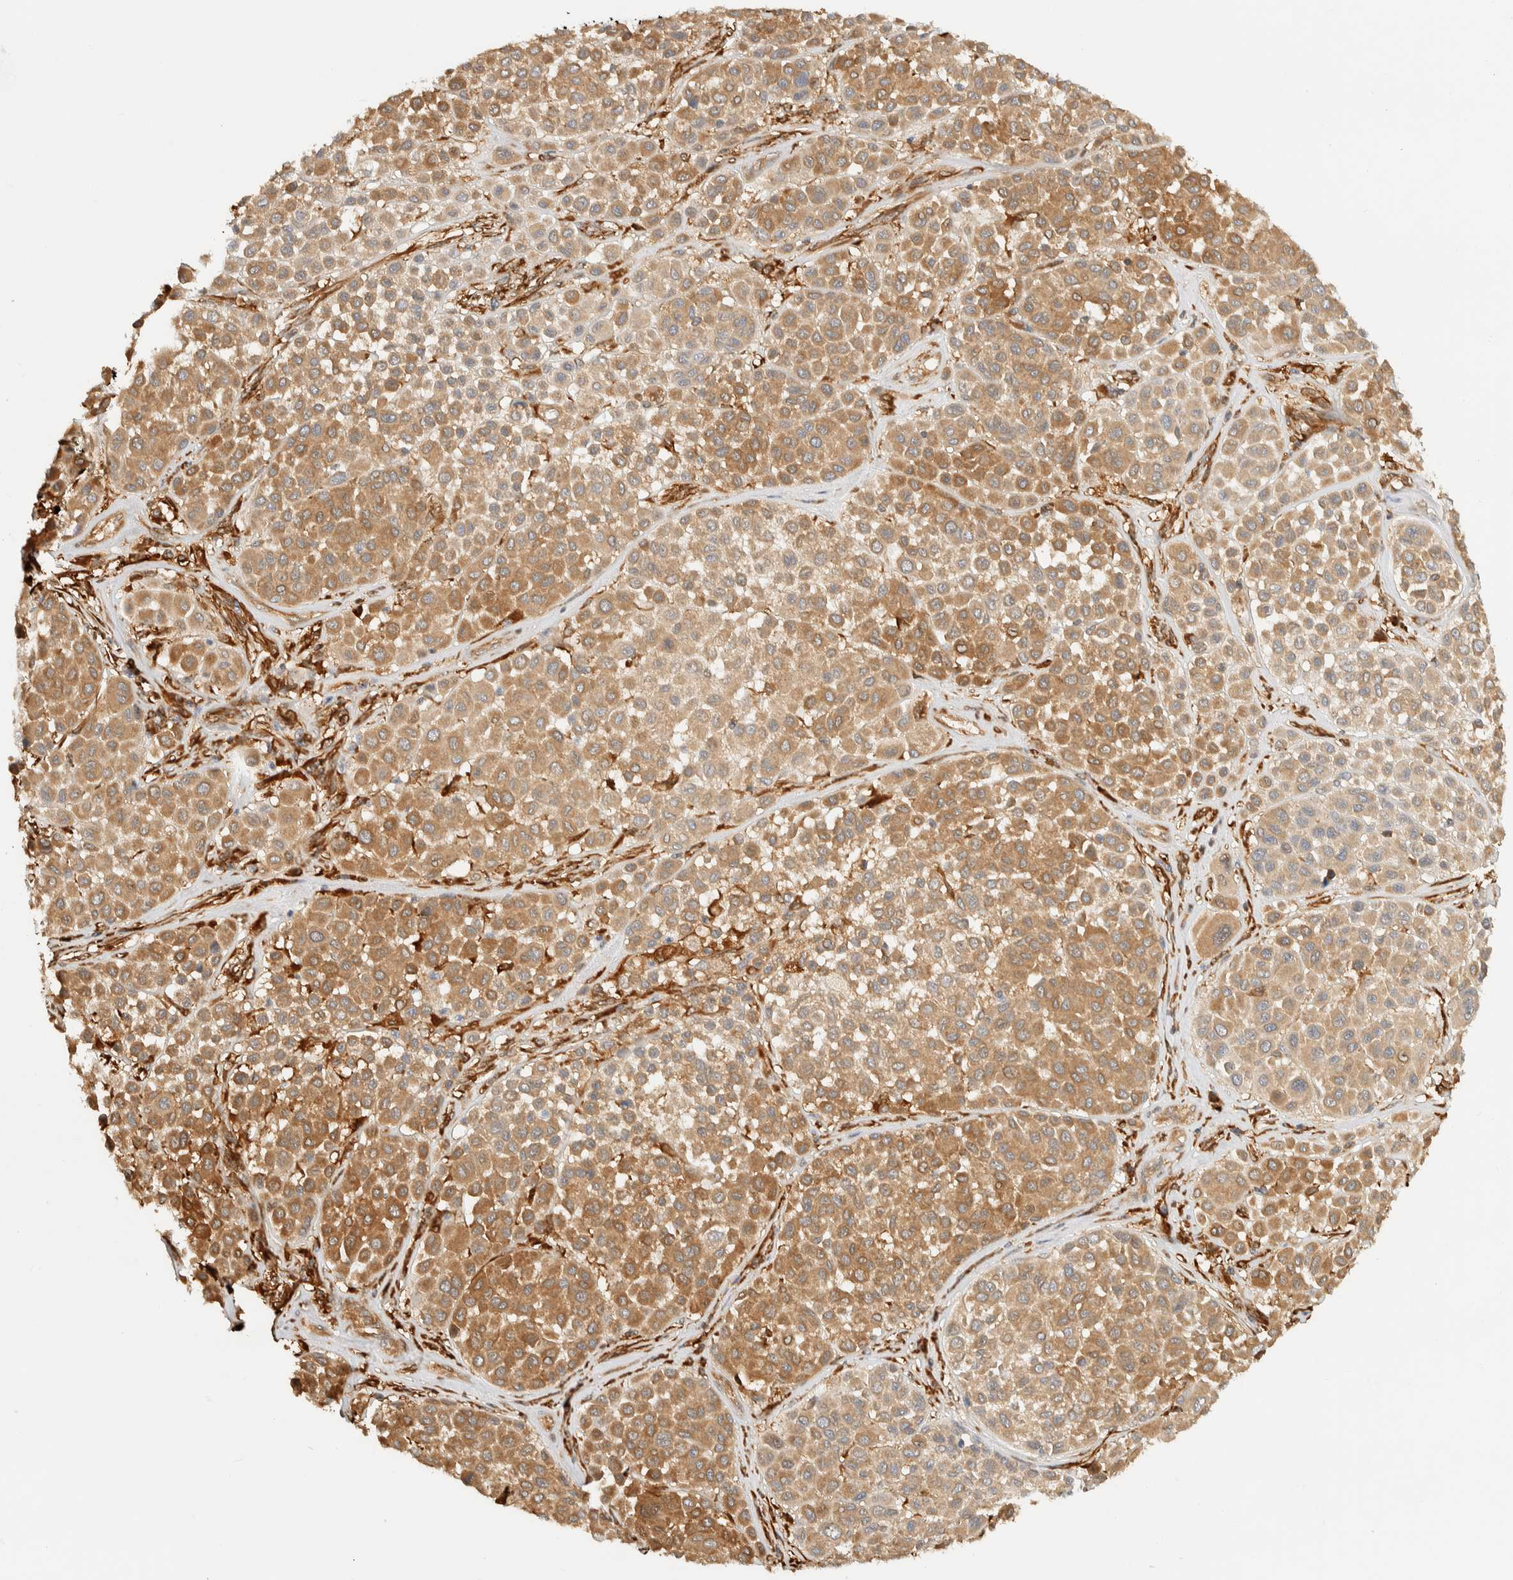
{"staining": {"intensity": "moderate", "quantity": ">75%", "location": "cytoplasmic/membranous"}, "tissue": "melanoma", "cell_type": "Tumor cells", "image_type": "cancer", "snomed": [{"axis": "morphology", "description": "Malignant melanoma, Metastatic site"}, {"axis": "topography", "description": "Soft tissue"}], "caption": "A high-resolution photomicrograph shows immunohistochemistry staining of melanoma, which exhibits moderate cytoplasmic/membranous expression in about >75% of tumor cells.", "gene": "TMEM192", "patient": {"sex": "male", "age": 41}}